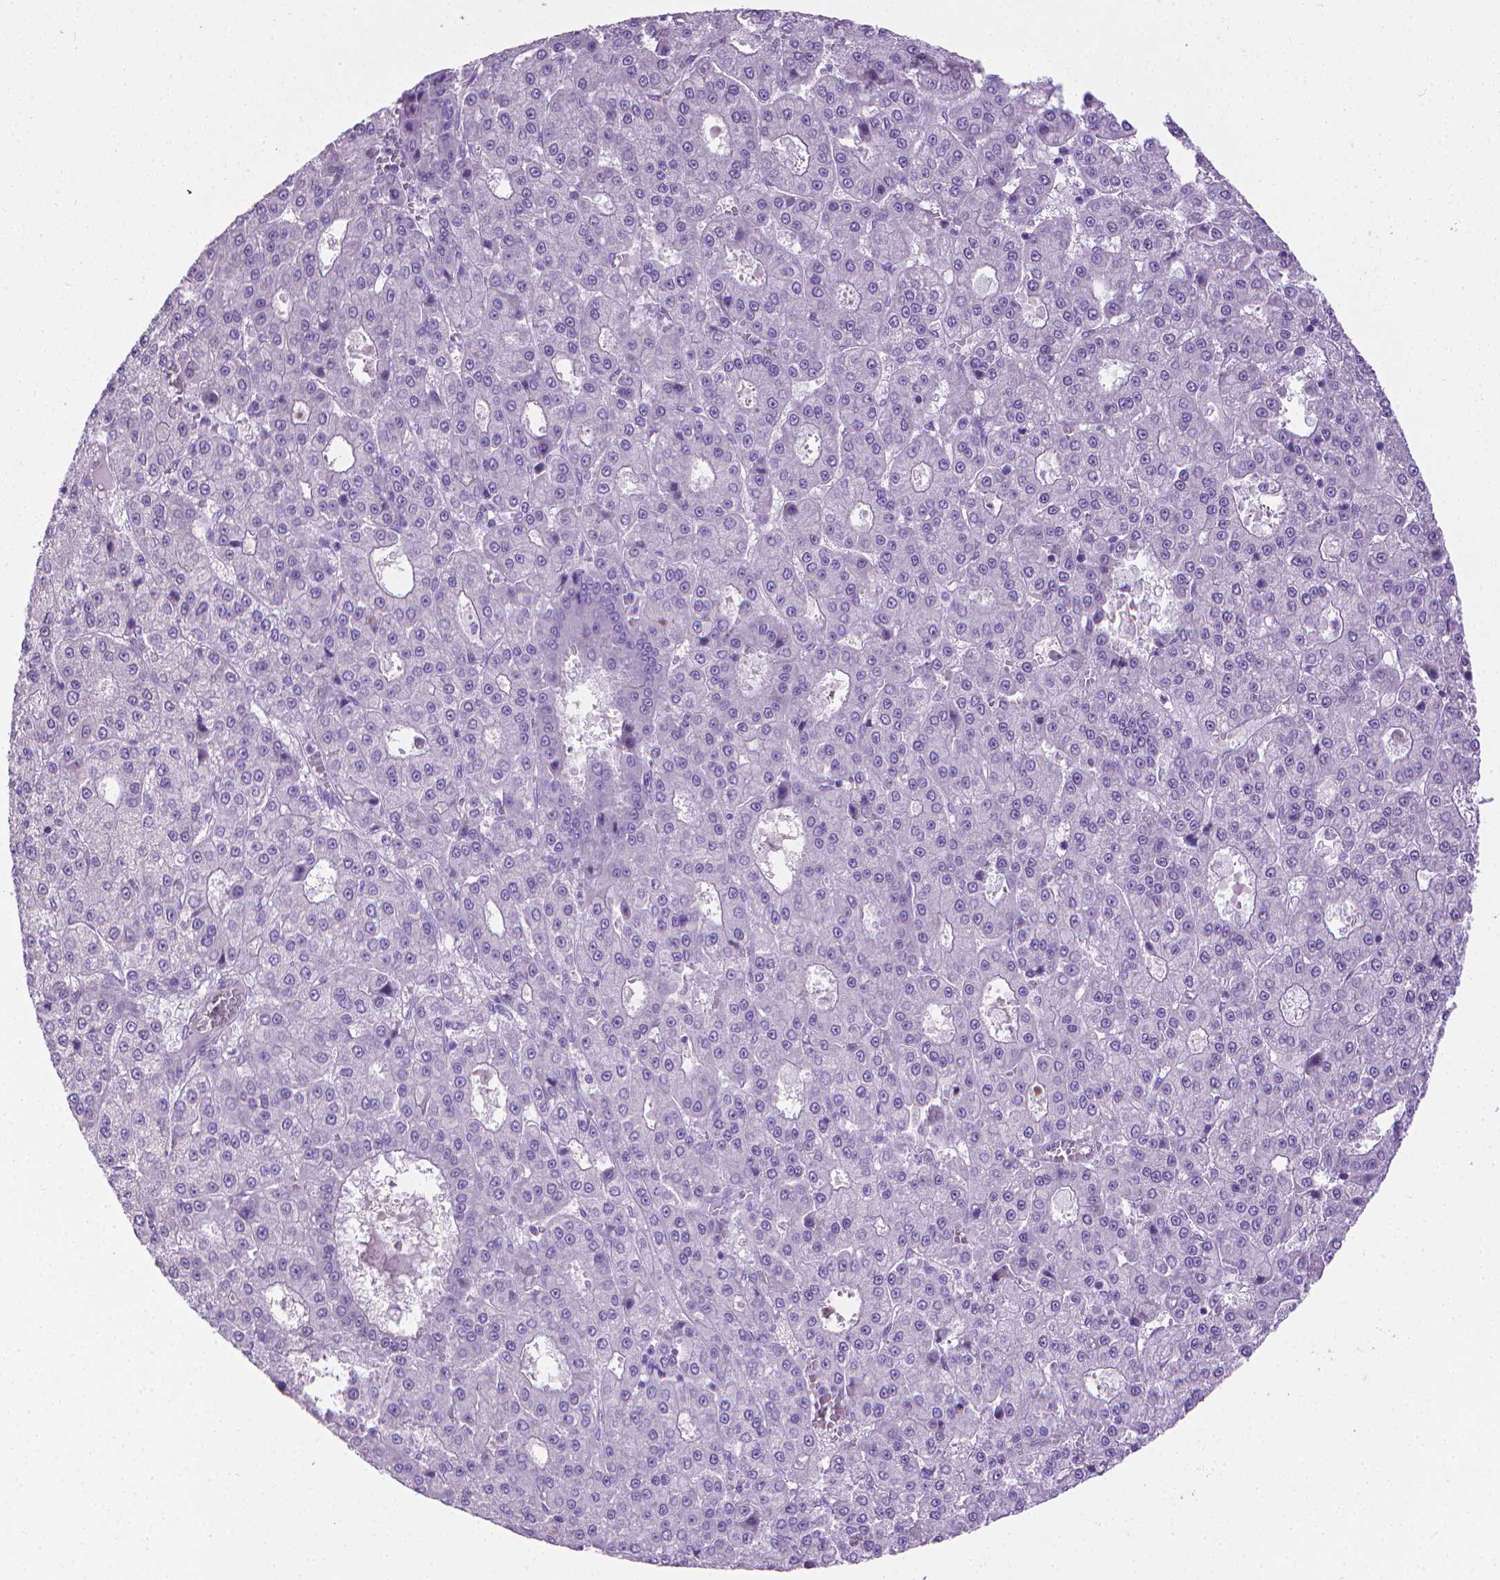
{"staining": {"intensity": "negative", "quantity": "none", "location": "none"}, "tissue": "liver cancer", "cell_type": "Tumor cells", "image_type": "cancer", "snomed": [{"axis": "morphology", "description": "Carcinoma, Hepatocellular, NOS"}, {"axis": "topography", "description": "Liver"}], "caption": "This is a micrograph of IHC staining of liver cancer (hepatocellular carcinoma), which shows no positivity in tumor cells.", "gene": "PNMA2", "patient": {"sex": "male", "age": 70}}